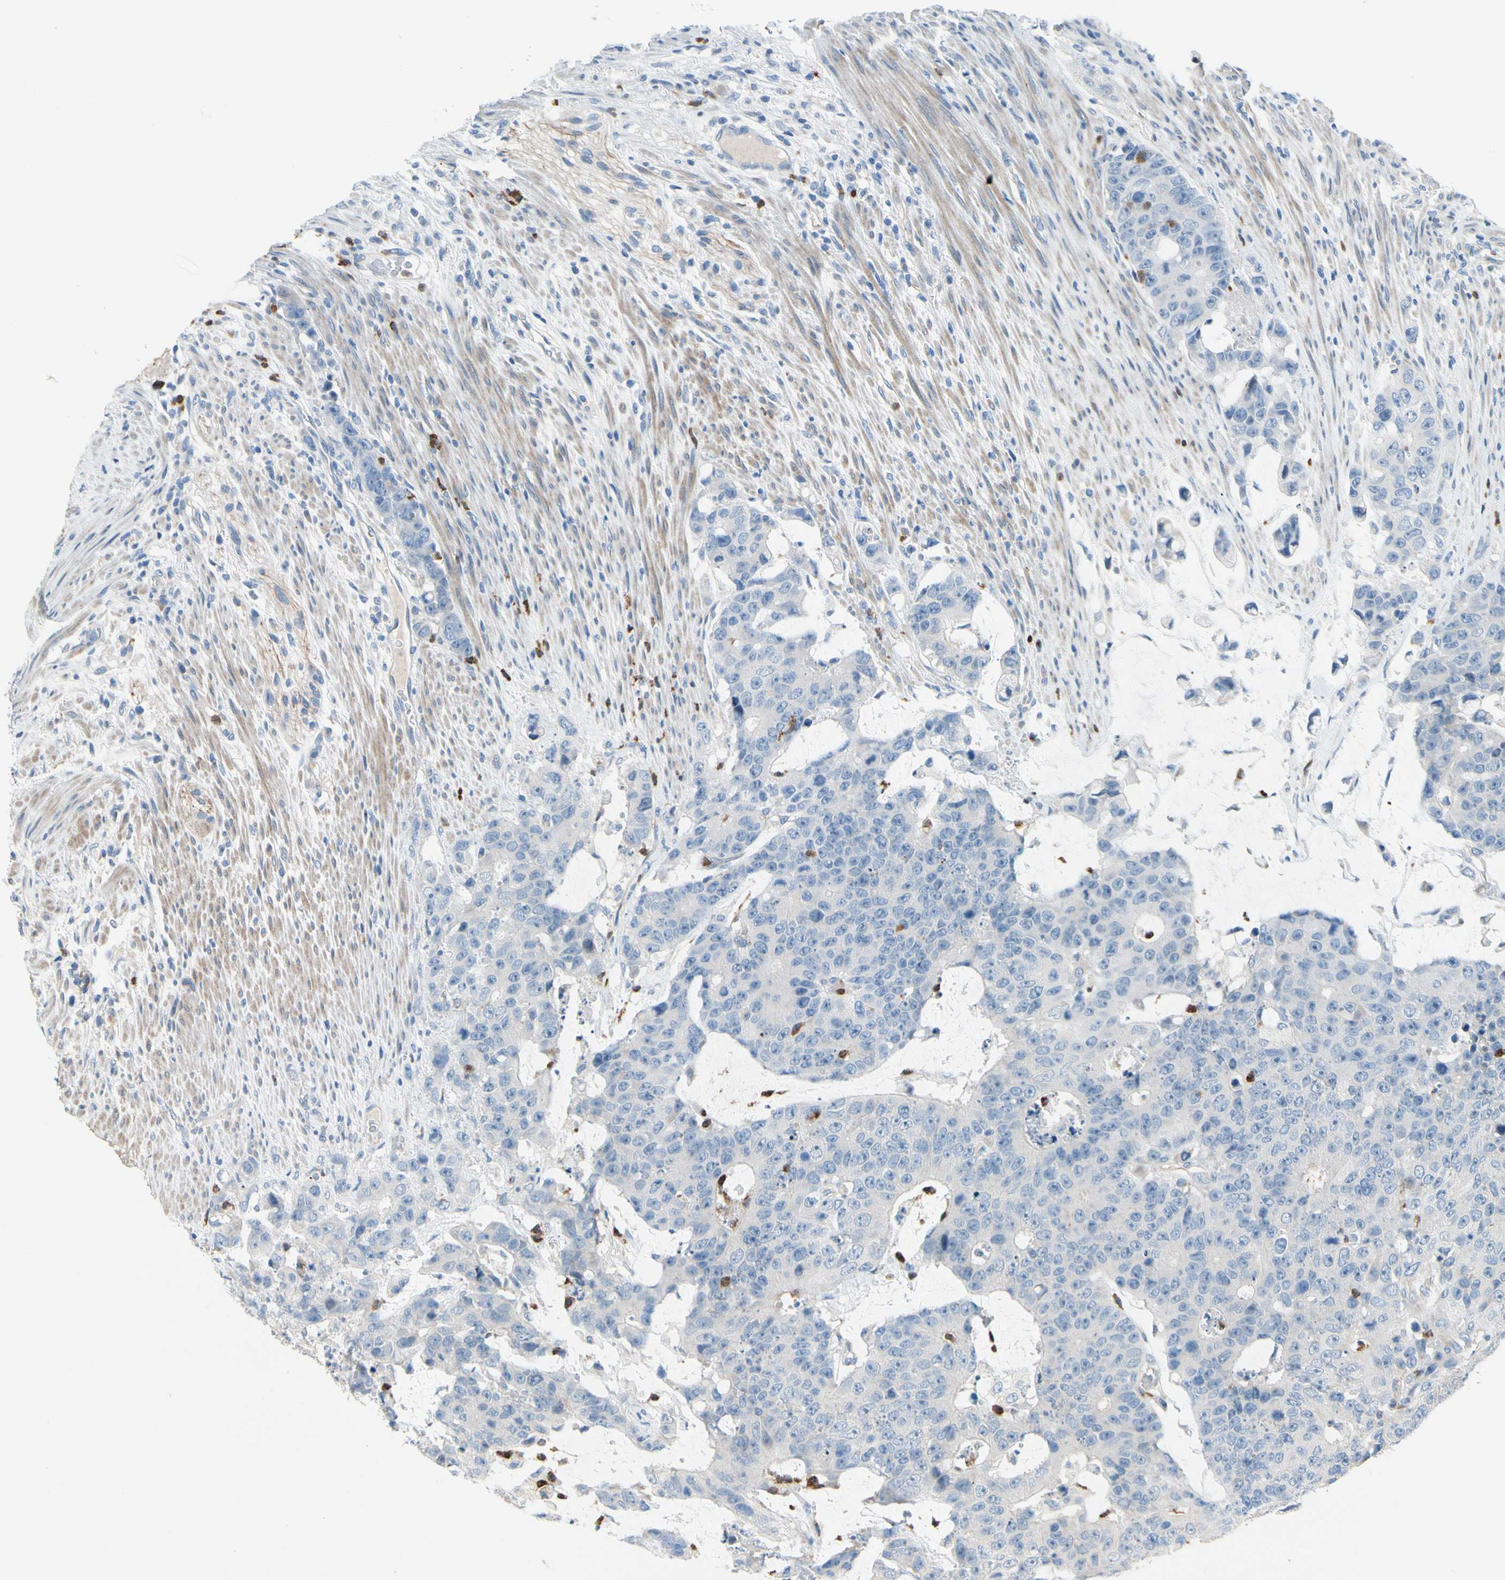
{"staining": {"intensity": "negative", "quantity": "none", "location": "none"}, "tissue": "colorectal cancer", "cell_type": "Tumor cells", "image_type": "cancer", "snomed": [{"axis": "morphology", "description": "Adenocarcinoma, NOS"}, {"axis": "topography", "description": "Colon"}], "caption": "Human adenocarcinoma (colorectal) stained for a protein using immunohistochemistry (IHC) exhibits no staining in tumor cells.", "gene": "SIGLEC5", "patient": {"sex": "female", "age": 86}}